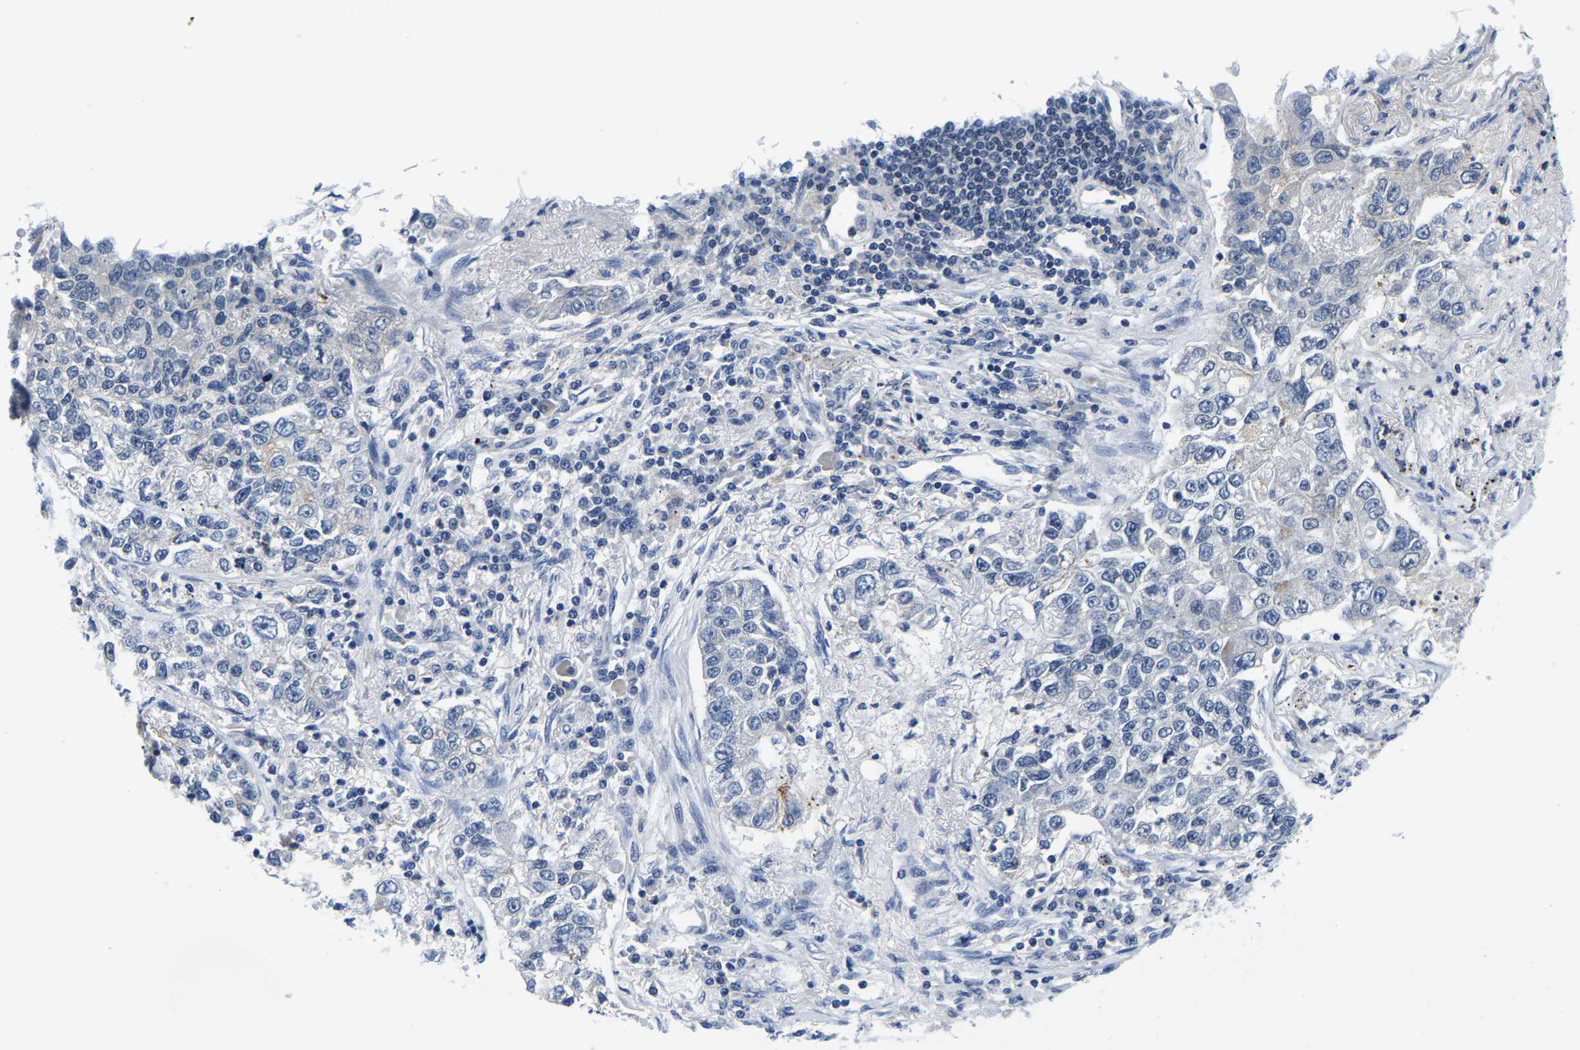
{"staining": {"intensity": "negative", "quantity": "none", "location": "none"}, "tissue": "lung cancer", "cell_type": "Tumor cells", "image_type": "cancer", "snomed": [{"axis": "morphology", "description": "Adenocarcinoma, NOS"}, {"axis": "topography", "description": "Lung"}], "caption": "Tumor cells are negative for protein expression in human lung cancer (adenocarcinoma). The staining is performed using DAB (3,3'-diaminobenzidine) brown chromogen with nuclei counter-stained in using hematoxylin.", "gene": "POLDIP3", "patient": {"sex": "male", "age": 49}}